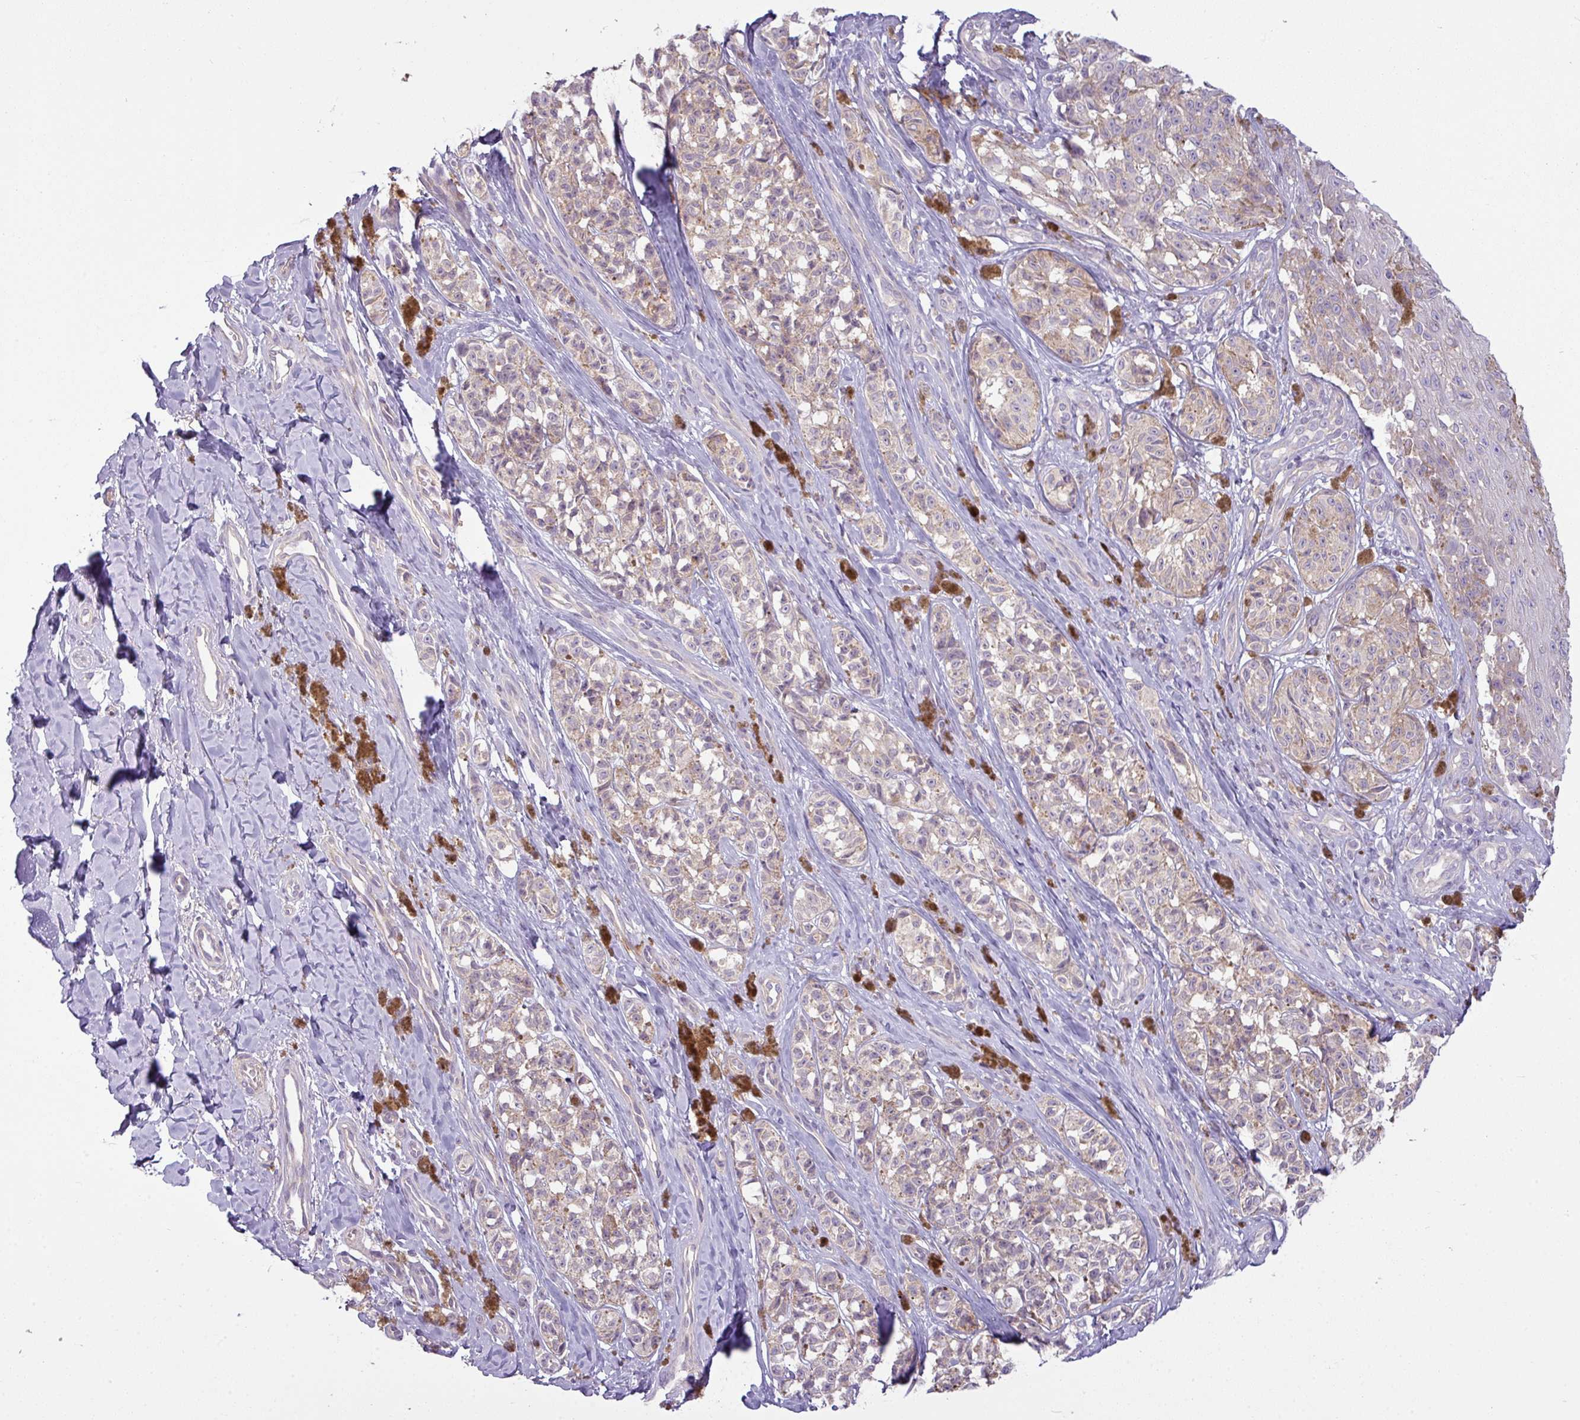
{"staining": {"intensity": "weak", "quantity": "25%-75%", "location": "cytoplasmic/membranous"}, "tissue": "melanoma", "cell_type": "Tumor cells", "image_type": "cancer", "snomed": [{"axis": "morphology", "description": "Malignant melanoma, NOS"}, {"axis": "topography", "description": "Skin"}], "caption": "Malignant melanoma tissue demonstrates weak cytoplasmic/membranous expression in about 25%-75% of tumor cells Using DAB (3,3'-diaminobenzidine) (brown) and hematoxylin (blue) stains, captured at high magnification using brightfield microscopy.", "gene": "CAMK2B", "patient": {"sex": "female", "age": 65}}